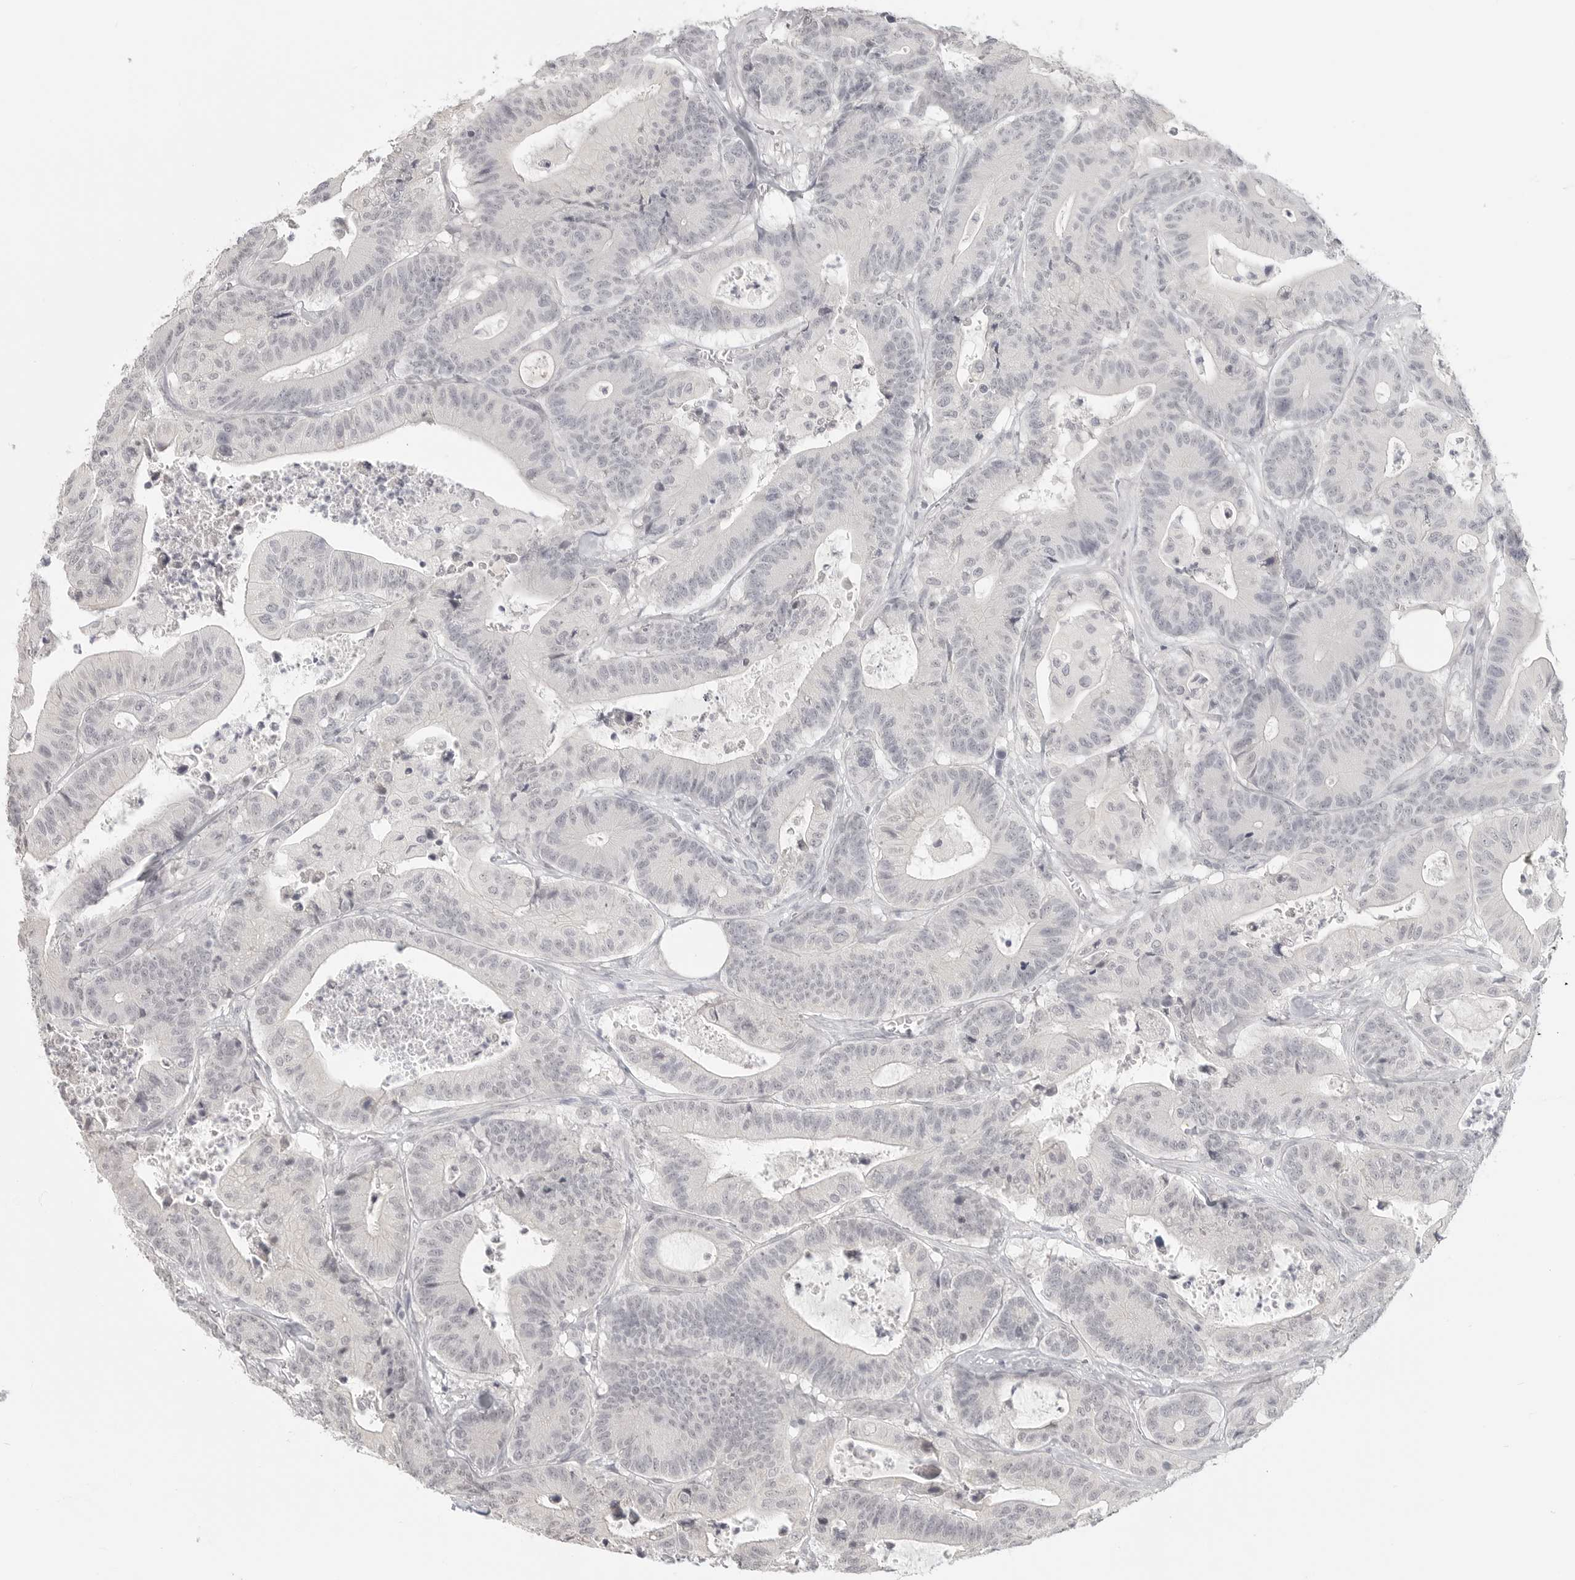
{"staining": {"intensity": "negative", "quantity": "none", "location": "none"}, "tissue": "colorectal cancer", "cell_type": "Tumor cells", "image_type": "cancer", "snomed": [{"axis": "morphology", "description": "Adenocarcinoma, NOS"}, {"axis": "topography", "description": "Colon"}], "caption": "Immunohistochemistry (IHC) micrograph of neoplastic tissue: colorectal adenocarcinoma stained with DAB (3,3'-diaminobenzidine) shows no significant protein staining in tumor cells.", "gene": "KLK11", "patient": {"sex": "female", "age": 84}}